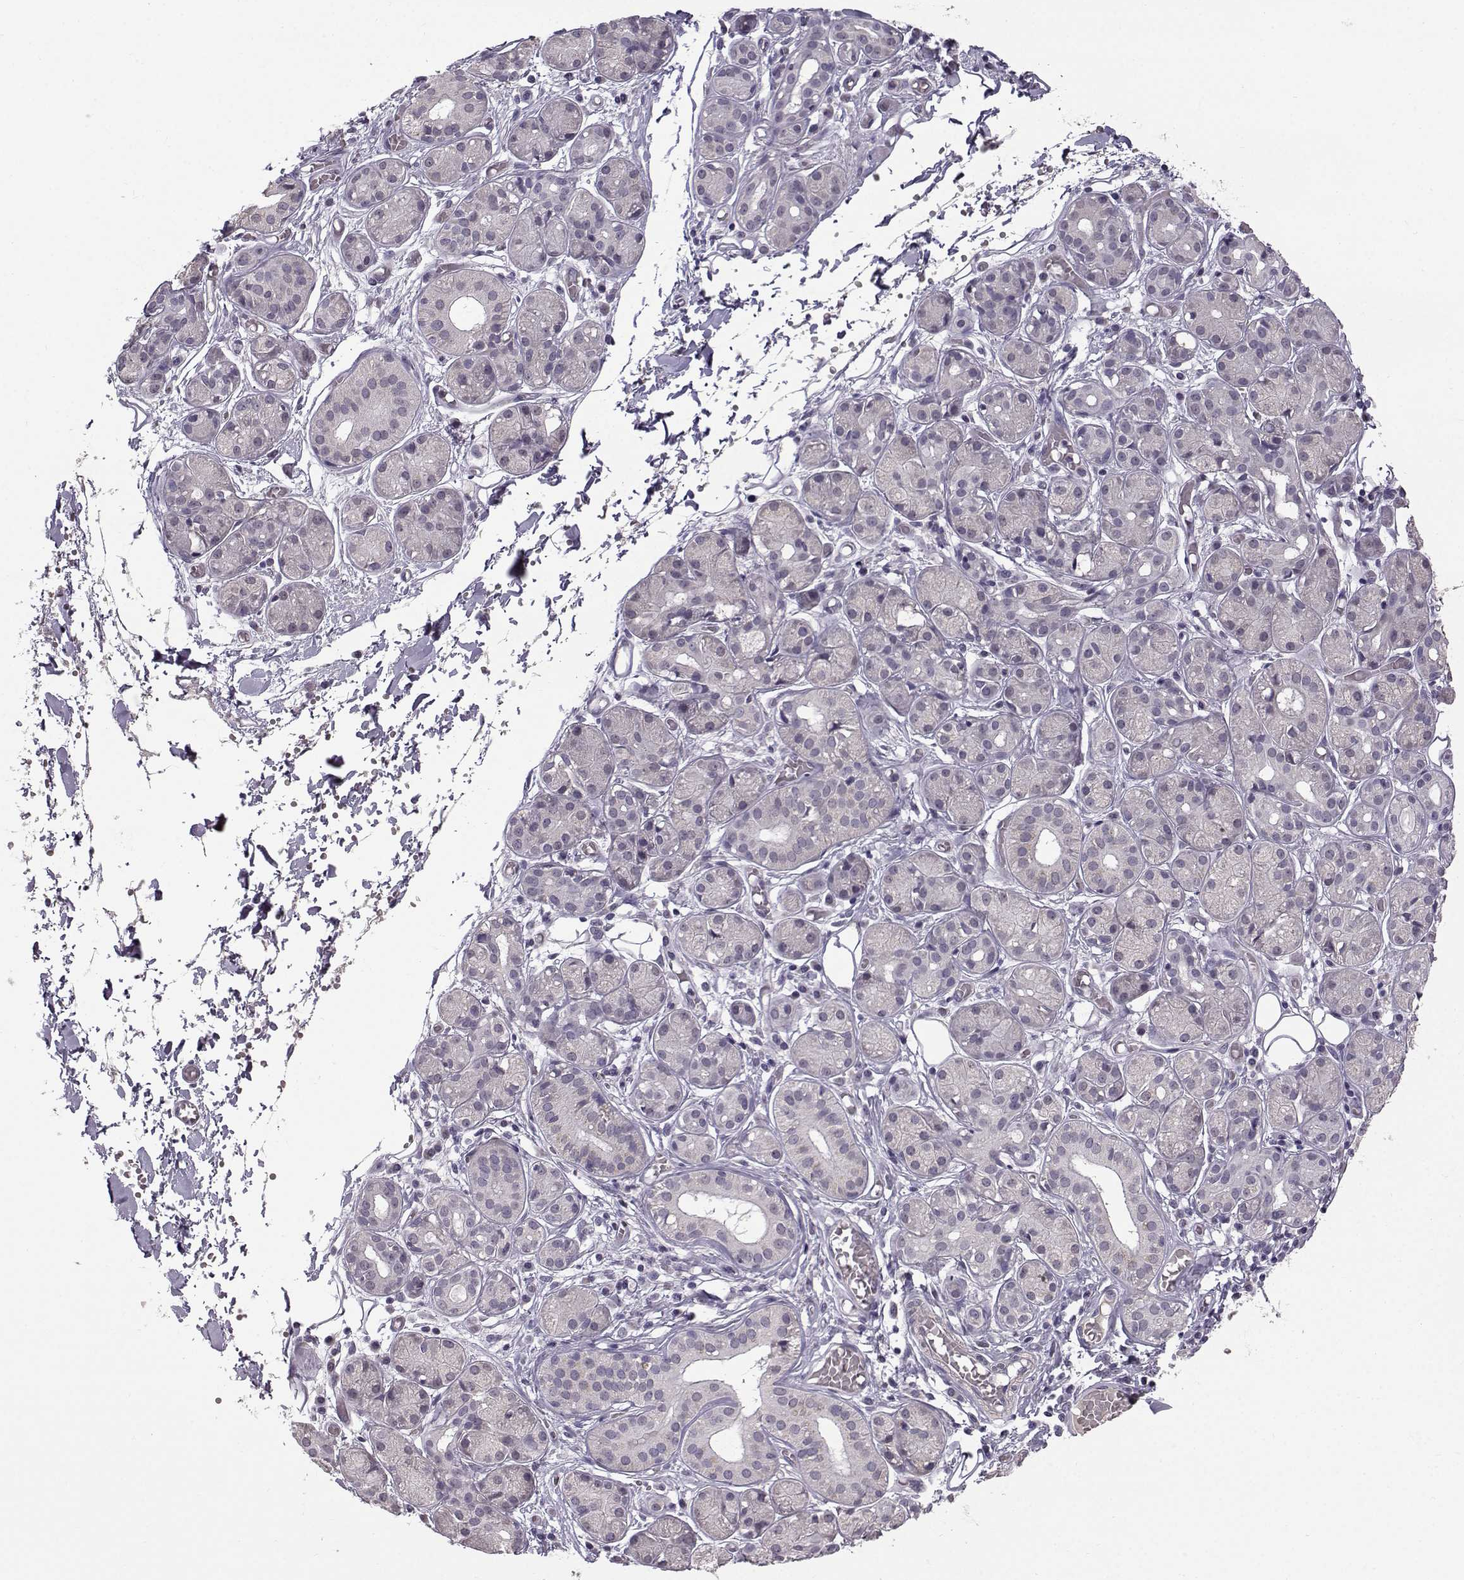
{"staining": {"intensity": "negative", "quantity": "none", "location": "none"}, "tissue": "salivary gland", "cell_type": "Glandular cells", "image_type": "normal", "snomed": [{"axis": "morphology", "description": "Normal tissue, NOS"}, {"axis": "topography", "description": "Salivary gland"}, {"axis": "topography", "description": "Peripheral nerve tissue"}], "caption": "The image demonstrates no significant positivity in glandular cells of salivary gland.", "gene": "TSPYL5", "patient": {"sex": "male", "age": 71}}